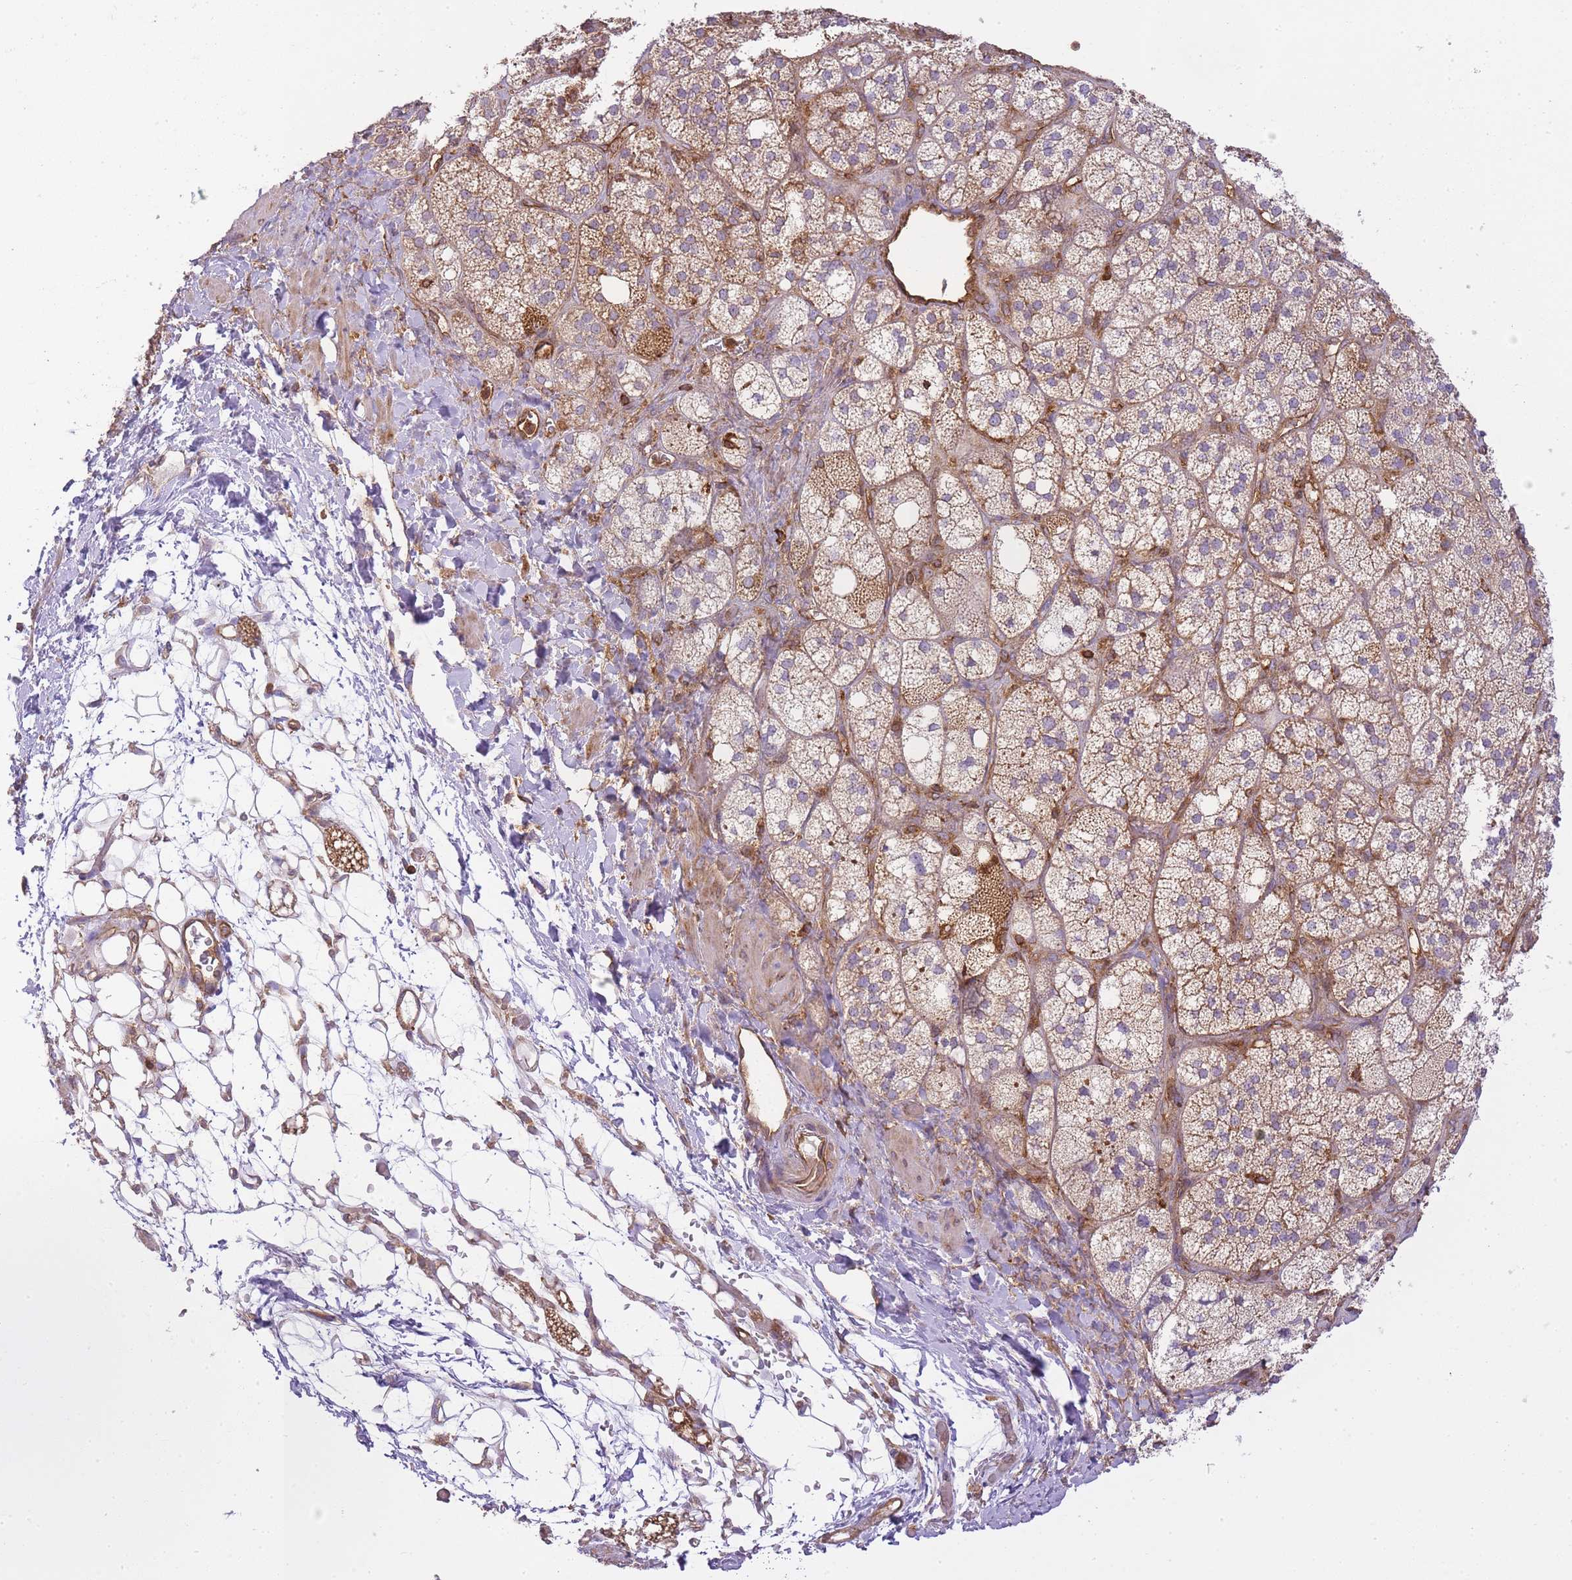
{"staining": {"intensity": "moderate", "quantity": "25%-75%", "location": "cytoplasmic/membranous"}, "tissue": "adrenal gland", "cell_type": "Glandular cells", "image_type": "normal", "snomed": [{"axis": "morphology", "description": "Normal tissue, NOS"}, {"axis": "topography", "description": "Adrenal gland"}], "caption": "Immunohistochemistry (DAB (3,3'-diaminobenzidine)) staining of unremarkable human adrenal gland demonstrates moderate cytoplasmic/membranous protein expression in approximately 25%-75% of glandular cells. (Brightfield microscopy of DAB IHC at high magnification).", "gene": "MSN", "patient": {"sex": "male", "age": 61}}